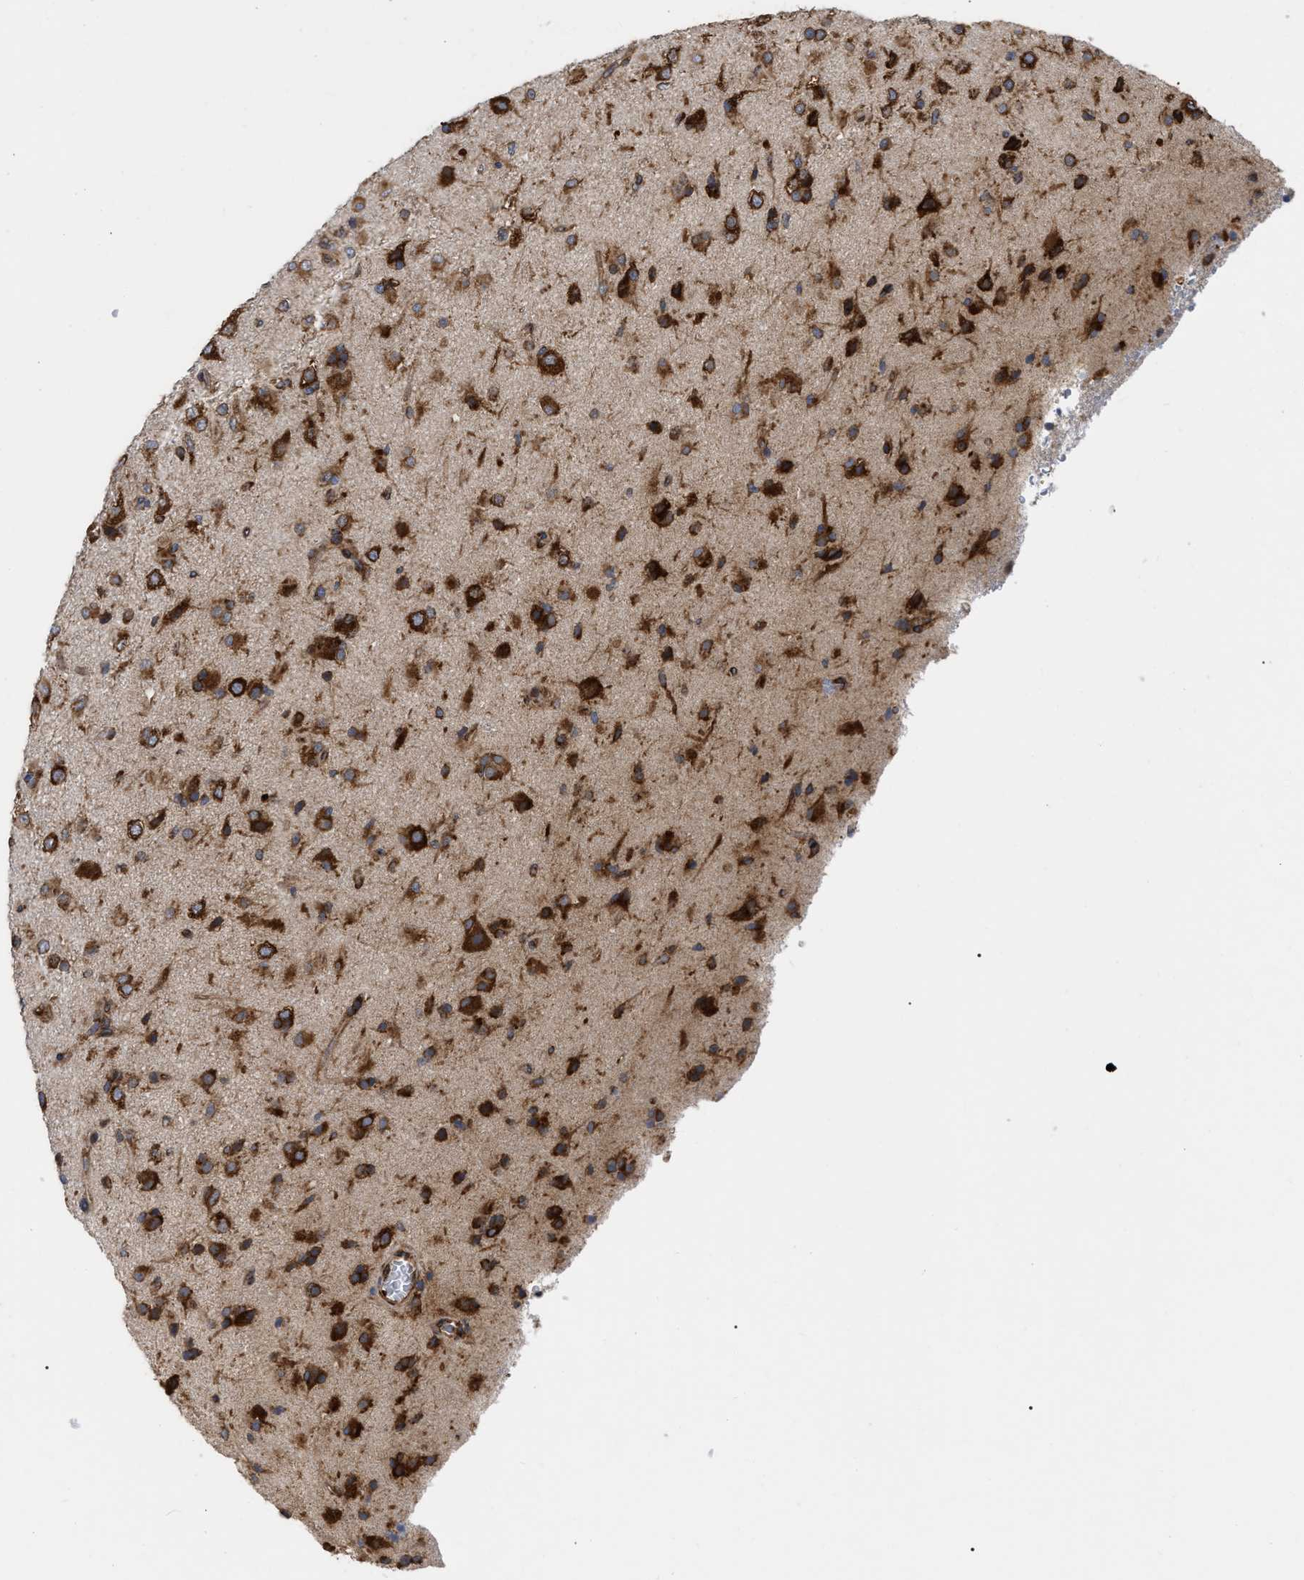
{"staining": {"intensity": "strong", "quantity": ">75%", "location": "cytoplasmic/membranous"}, "tissue": "glioma", "cell_type": "Tumor cells", "image_type": "cancer", "snomed": [{"axis": "morphology", "description": "Glioma, malignant, Low grade"}, {"axis": "topography", "description": "Brain"}], "caption": "The image displays immunohistochemical staining of glioma. There is strong cytoplasmic/membranous expression is seen in approximately >75% of tumor cells.", "gene": "FAM120A", "patient": {"sex": "male", "age": 65}}